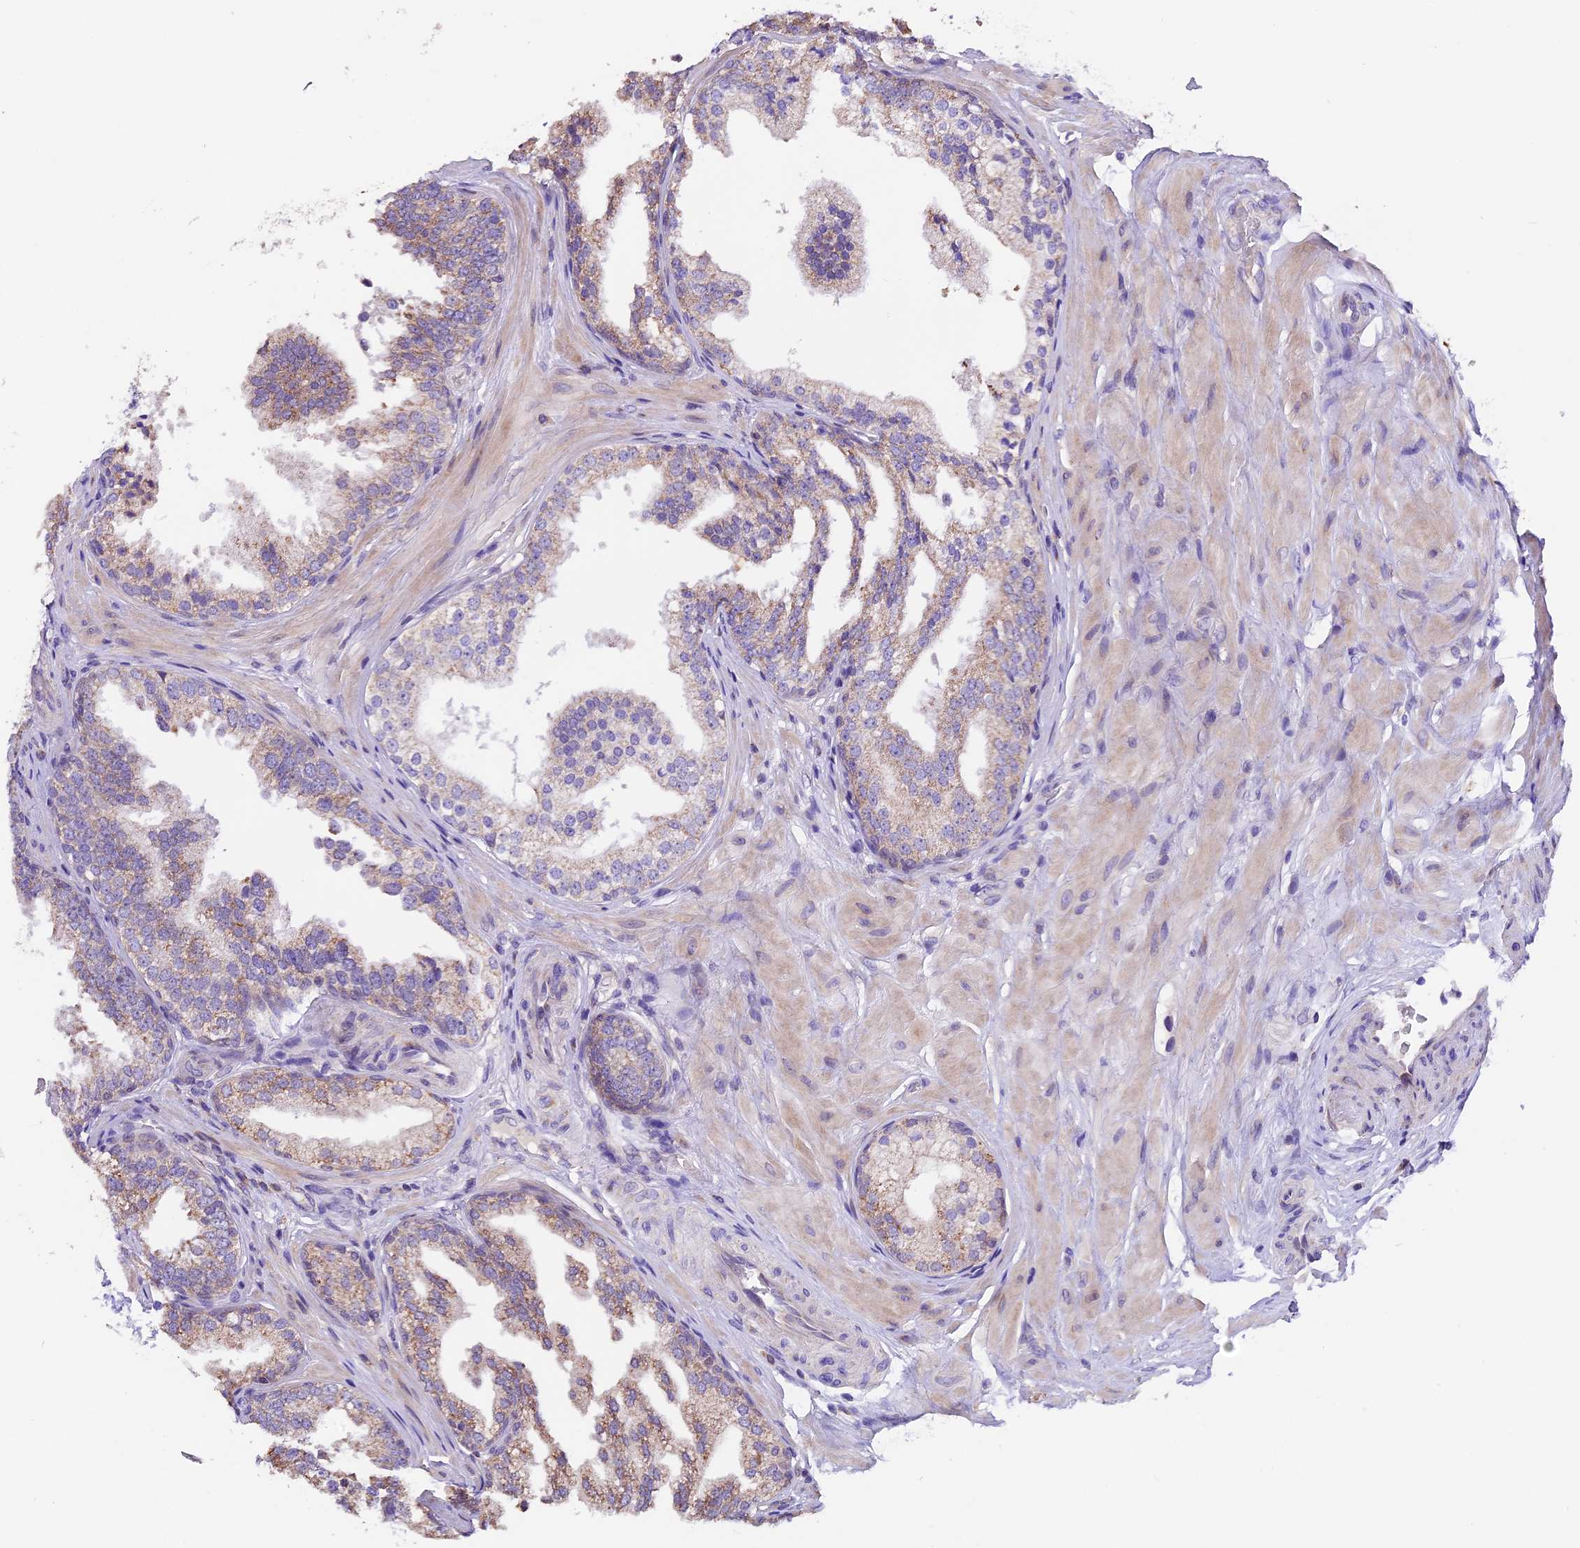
{"staining": {"intensity": "weak", "quantity": "25%-75%", "location": "cytoplasmic/membranous"}, "tissue": "prostate", "cell_type": "Glandular cells", "image_type": "normal", "snomed": [{"axis": "morphology", "description": "Normal tissue, NOS"}, {"axis": "topography", "description": "Prostate"}], "caption": "The histopathology image reveals staining of unremarkable prostate, revealing weak cytoplasmic/membranous protein expression (brown color) within glandular cells. The protein of interest is stained brown, and the nuclei are stained in blue (DAB (3,3'-diaminobenzidine) IHC with brightfield microscopy, high magnification).", "gene": "DDX28", "patient": {"sex": "male", "age": 60}}